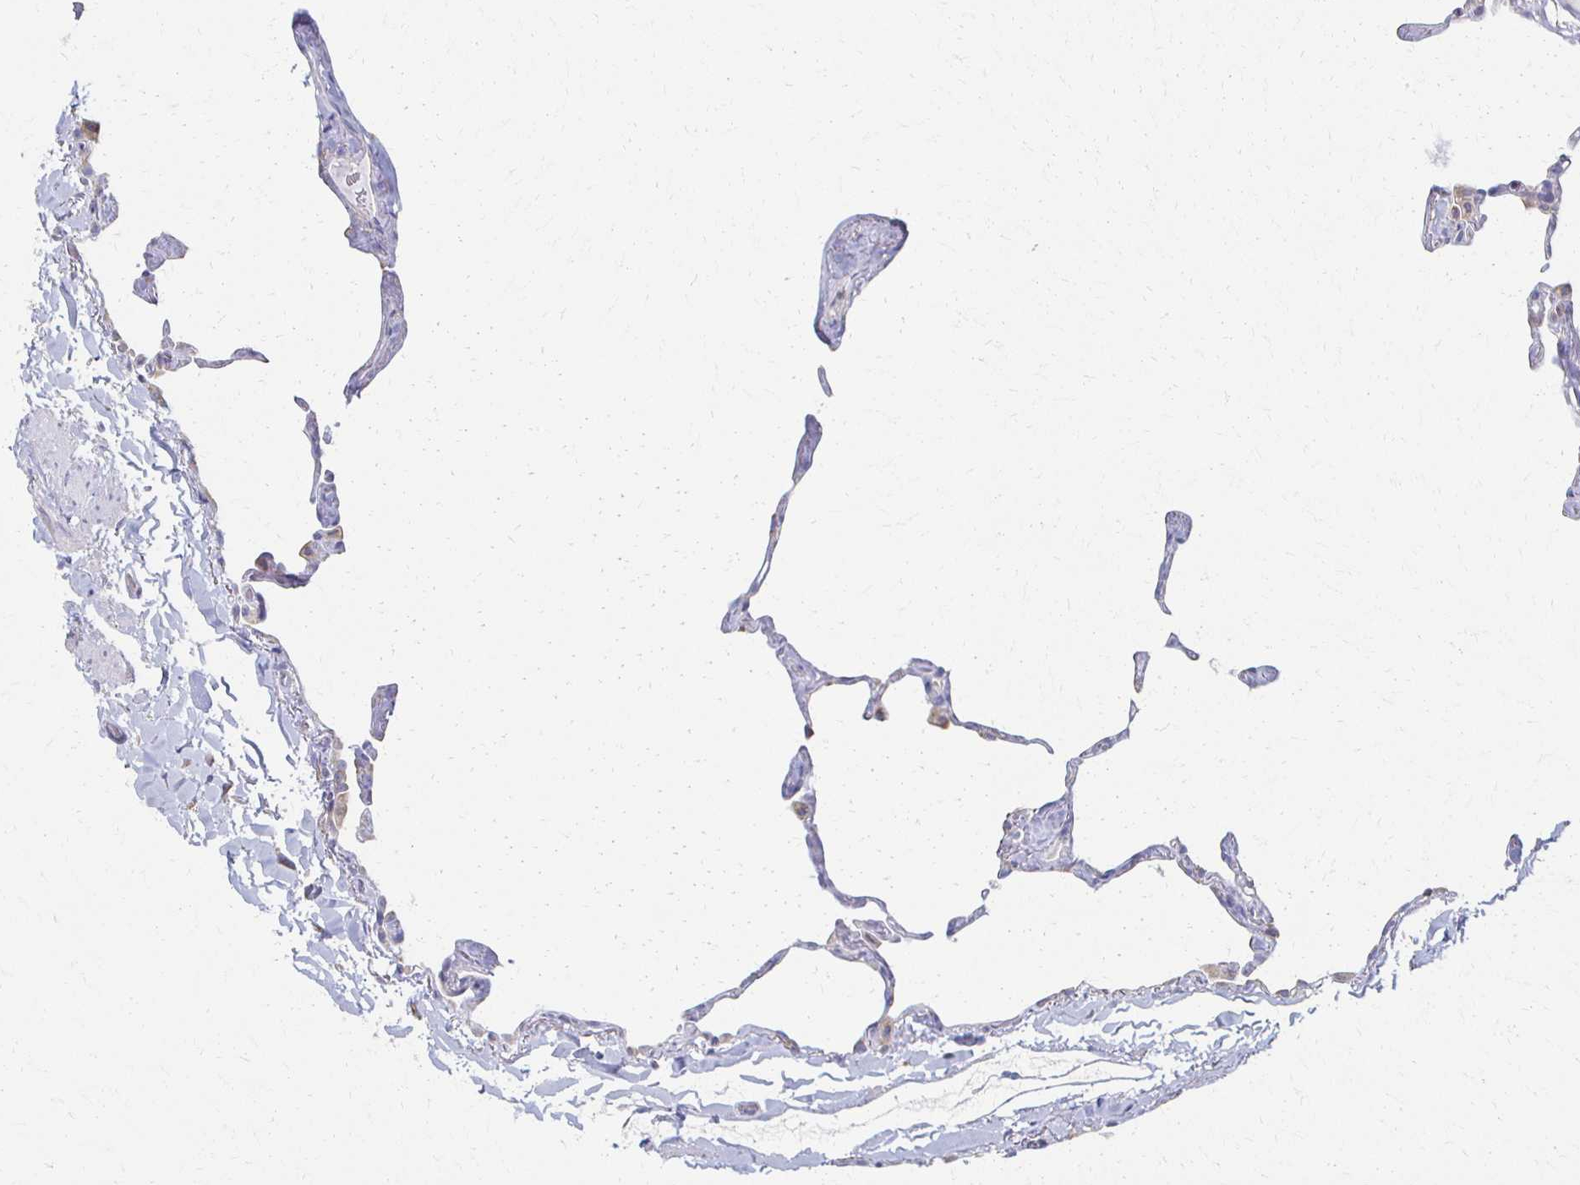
{"staining": {"intensity": "weak", "quantity": "<25%", "location": "cytoplasmic/membranous"}, "tissue": "lung", "cell_type": "Alveolar cells", "image_type": "normal", "snomed": [{"axis": "morphology", "description": "Normal tissue, NOS"}, {"axis": "topography", "description": "Lung"}], "caption": "Alveolar cells show no significant expression in normal lung. (DAB immunohistochemistry (IHC) visualized using brightfield microscopy, high magnification).", "gene": "ATP1A3", "patient": {"sex": "male", "age": 65}}